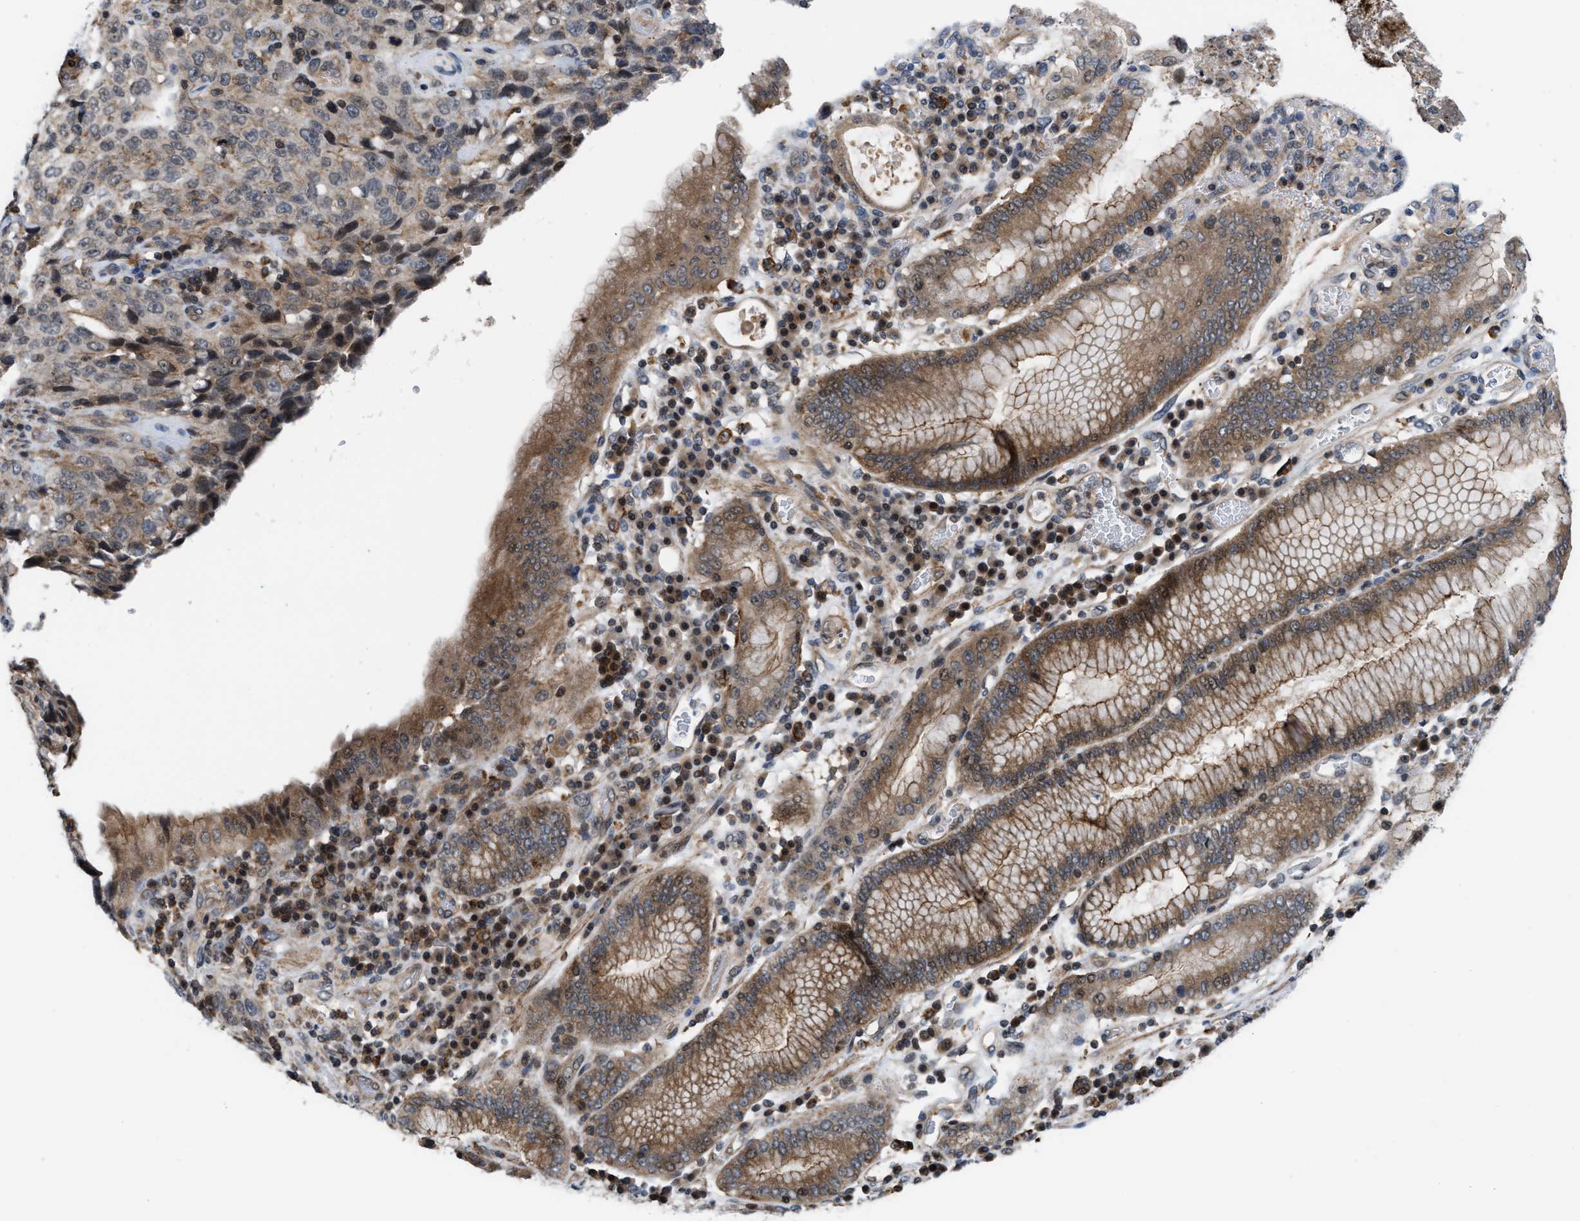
{"staining": {"intensity": "moderate", "quantity": "<25%", "location": "cytoplasmic/membranous,nuclear"}, "tissue": "stomach cancer", "cell_type": "Tumor cells", "image_type": "cancer", "snomed": [{"axis": "morphology", "description": "Normal tissue, NOS"}, {"axis": "morphology", "description": "Adenocarcinoma, NOS"}, {"axis": "topography", "description": "Stomach"}], "caption": "Protein positivity by IHC reveals moderate cytoplasmic/membranous and nuclear staining in approximately <25% of tumor cells in stomach cancer.", "gene": "STAU2", "patient": {"sex": "male", "age": 48}}